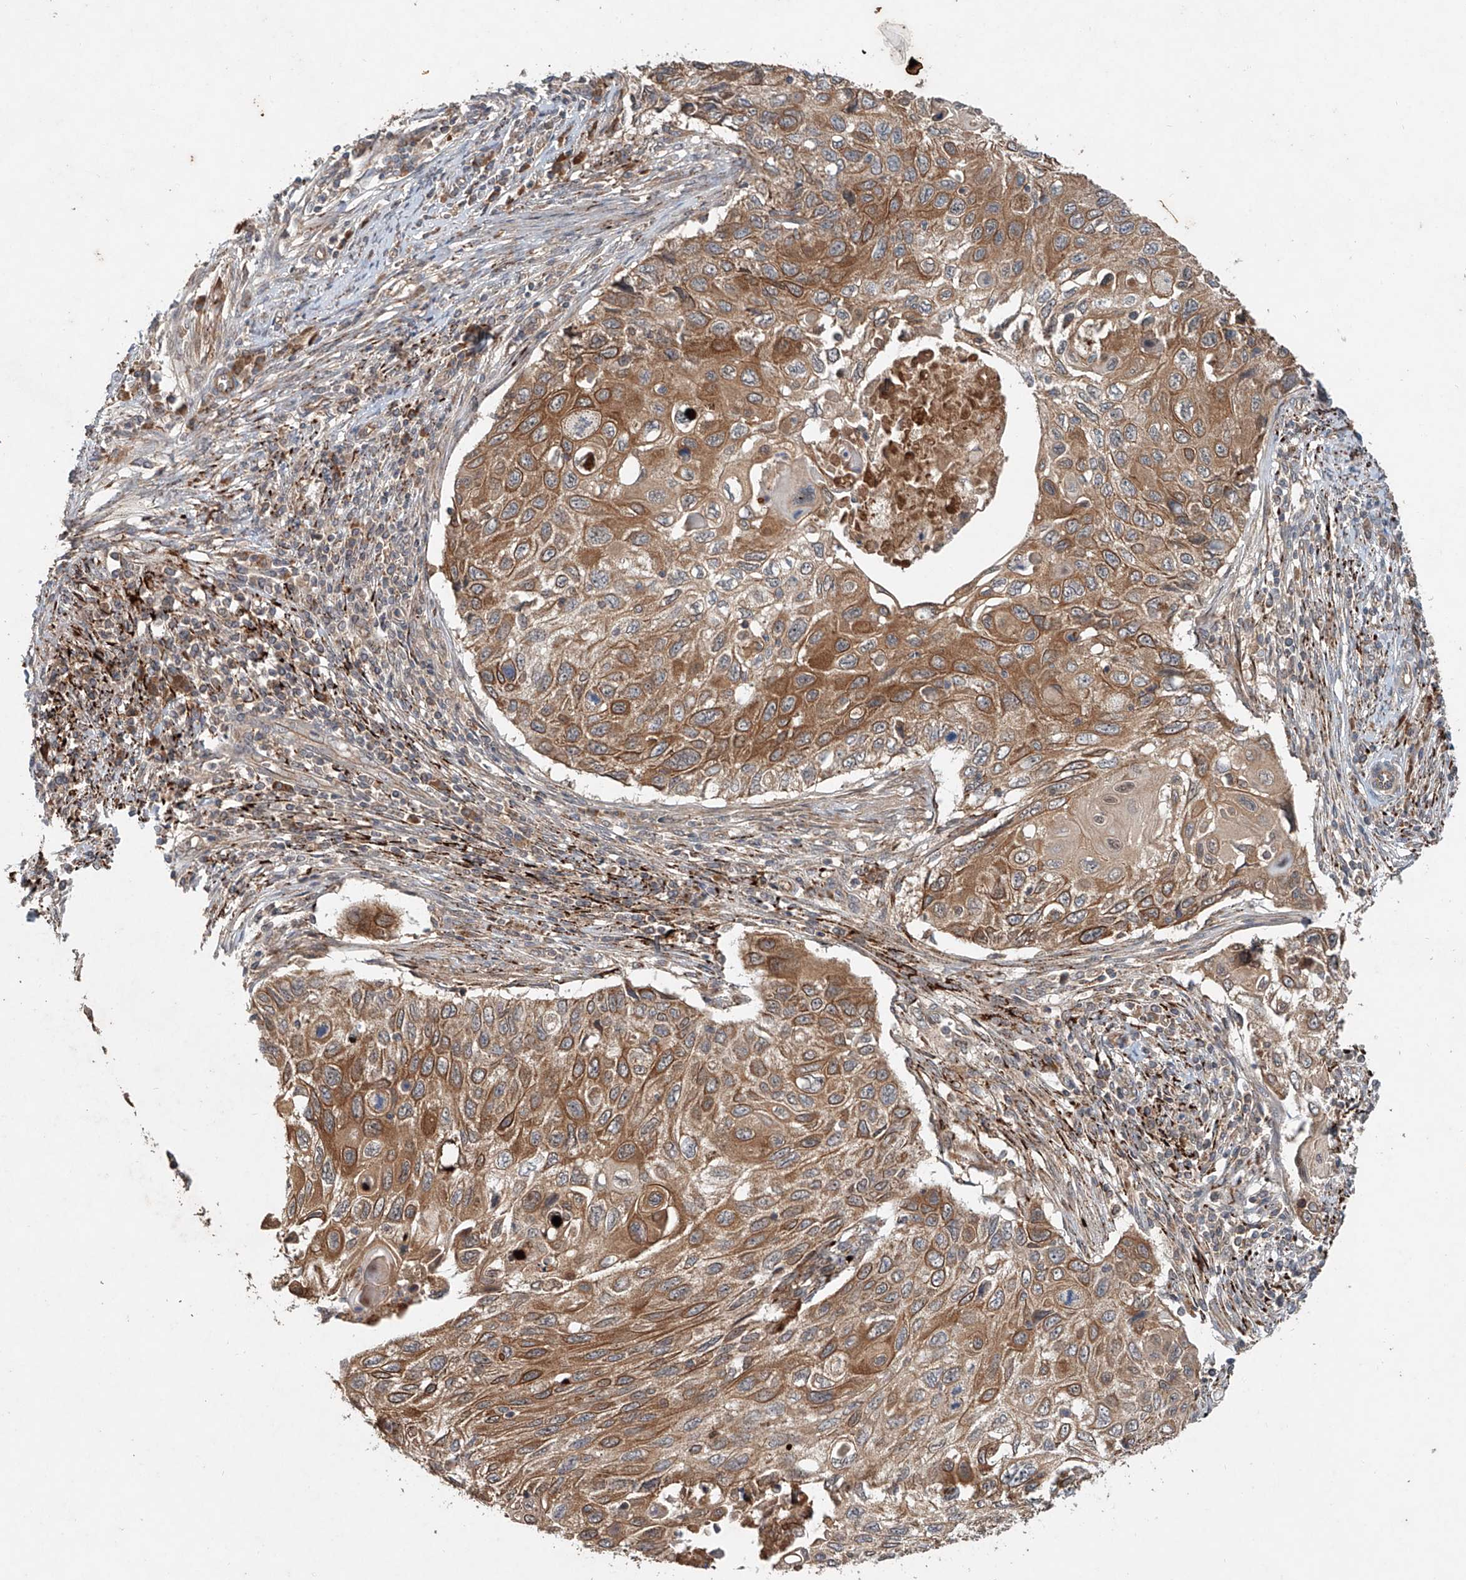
{"staining": {"intensity": "moderate", "quantity": ">75%", "location": "cytoplasmic/membranous"}, "tissue": "cervical cancer", "cell_type": "Tumor cells", "image_type": "cancer", "snomed": [{"axis": "morphology", "description": "Squamous cell carcinoma, NOS"}, {"axis": "topography", "description": "Cervix"}], "caption": "Cervical cancer stained for a protein shows moderate cytoplasmic/membranous positivity in tumor cells.", "gene": "IER5", "patient": {"sex": "female", "age": 70}}